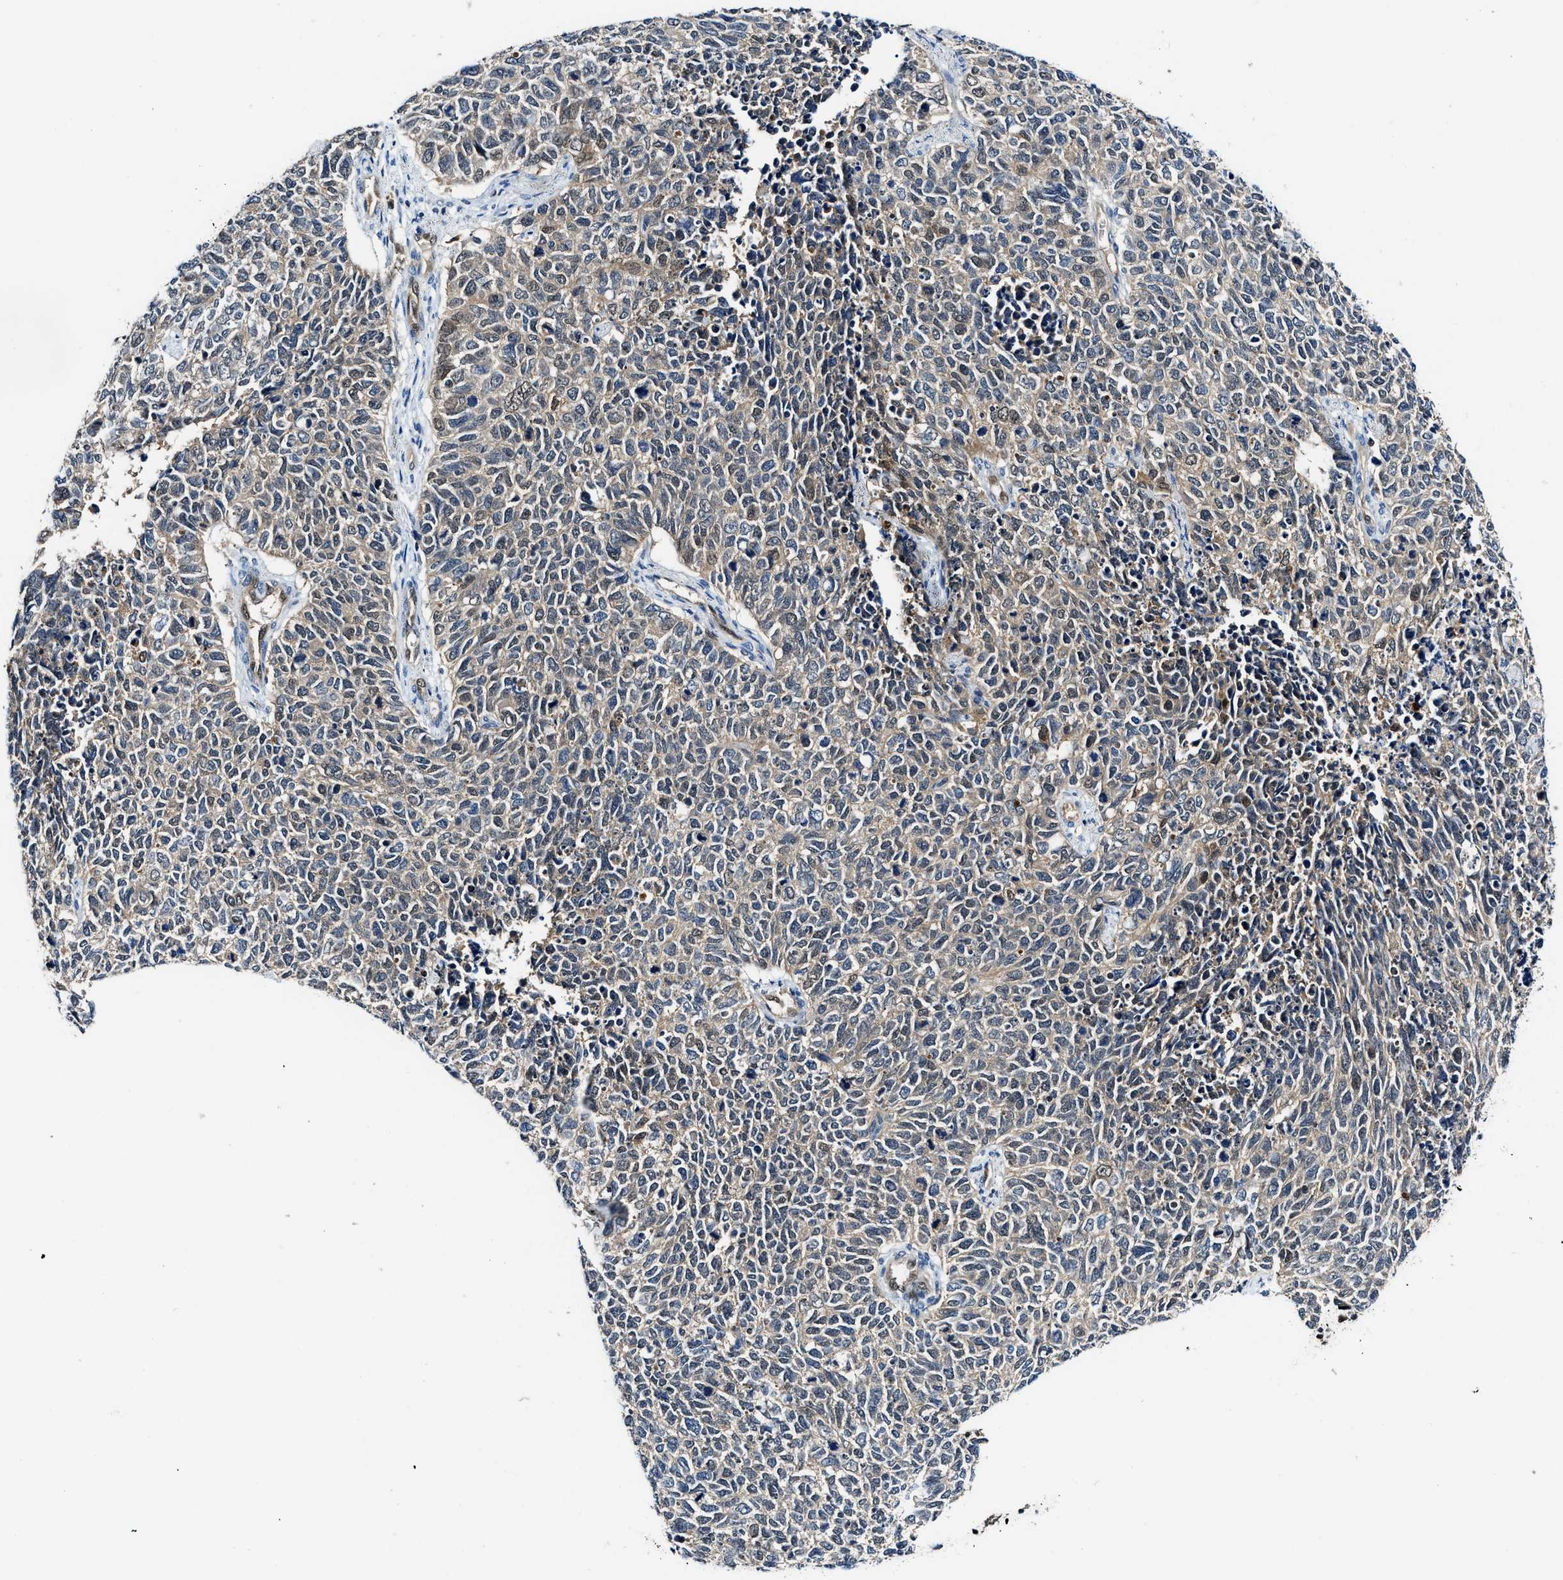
{"staining": {"intensity": "moderate", "quantity": "<25%", "location": "nuclear"}, "tissue": "cervical cancer", "cell_type": "Tumor cells", "image_type": "cancer", "snomed": [{"axis": "morphology", "description": "Squamous cell carcinoma, NOS"}, {"axis": "topography", "description": "Cervix"}], "caption": "Immunohistochemical staining of cervical cancer (squamous cell carcinoma) reveals moderate nuclear protein staining in about <25% of tumor cells.", "gene": "LTA4H", "patient": {"sex": "female", "age": 63}}